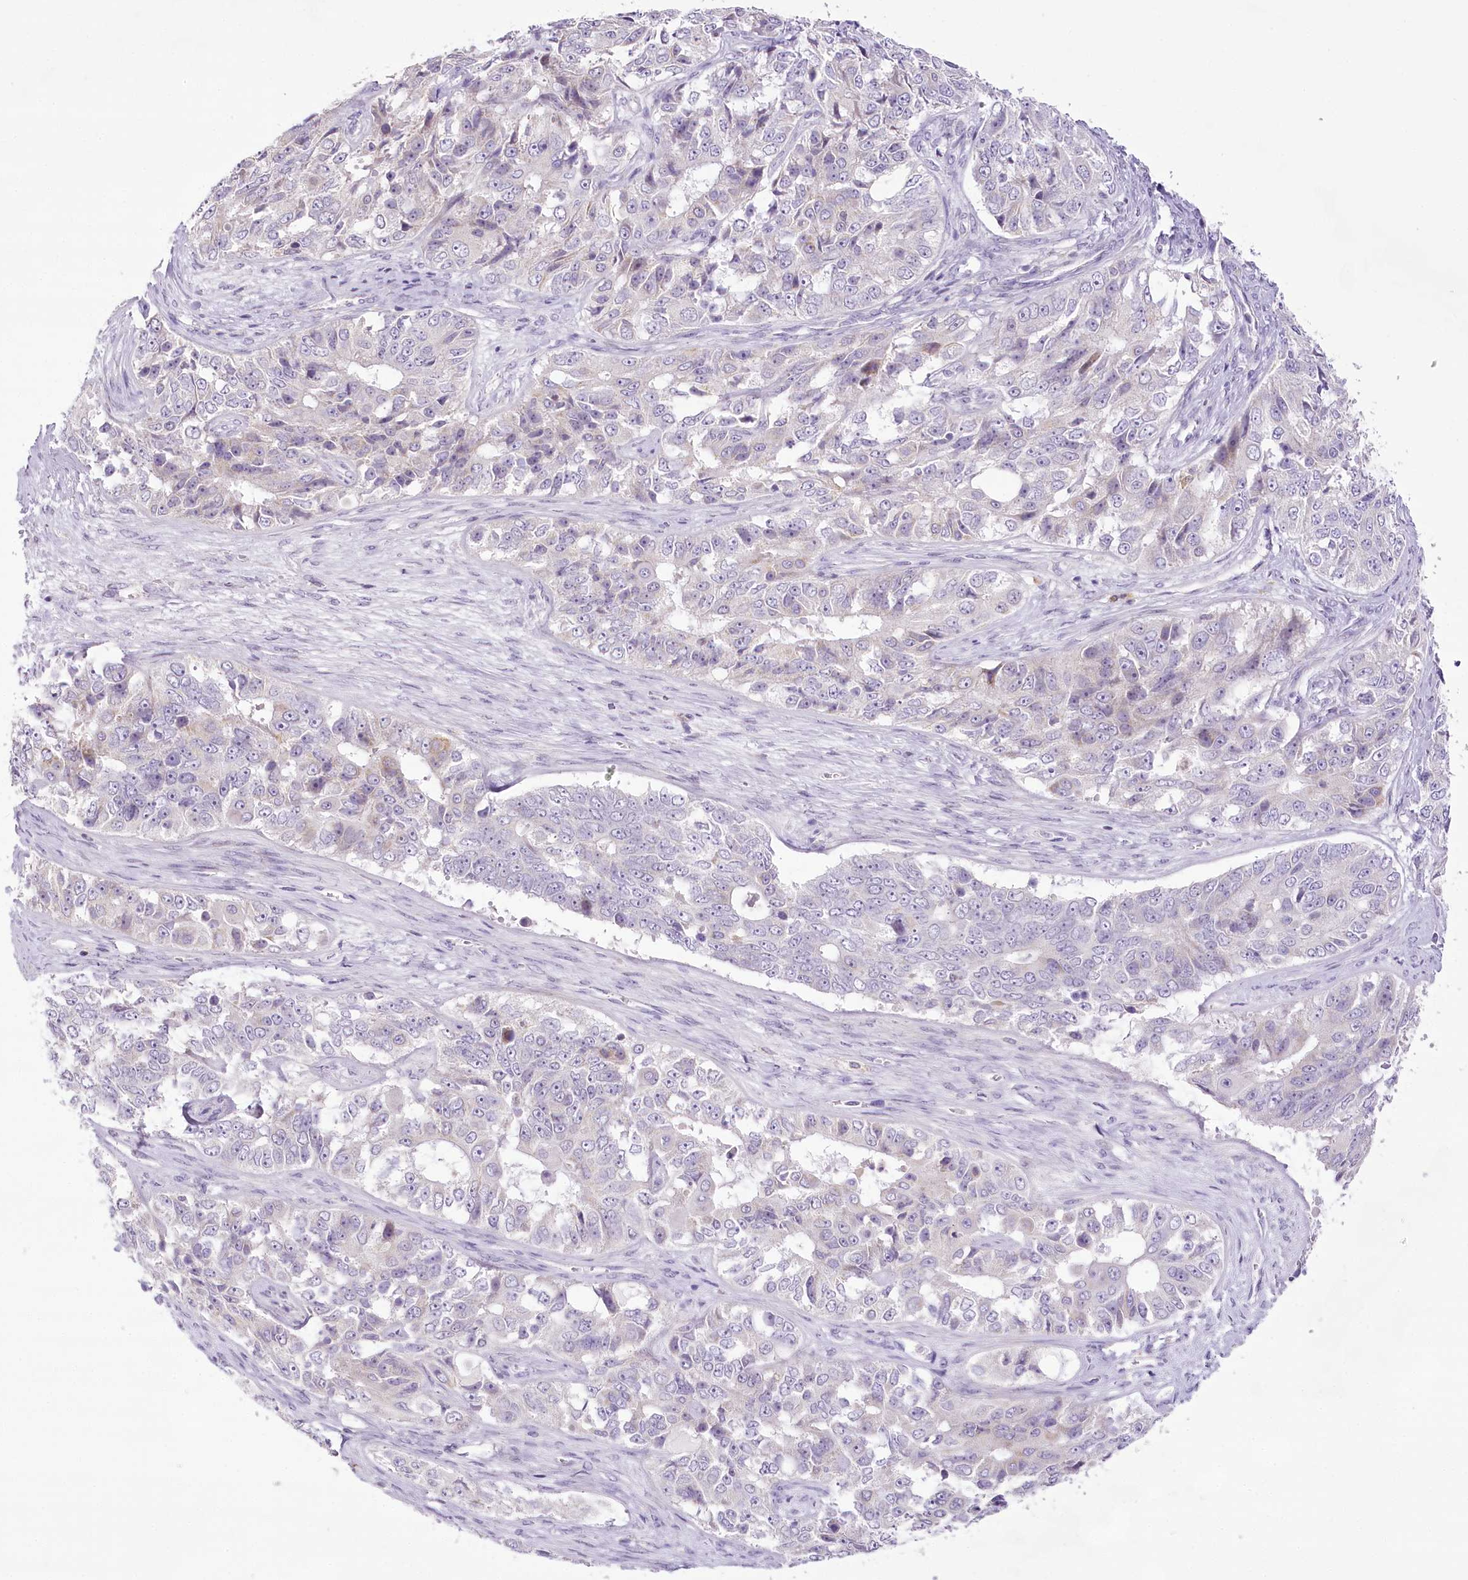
{"staining": {"intensity": "negative", "quantity": "none", "location": "none"}, "tissue": "ovarian cancer", "cell_type": "Tumor cells", "image_type": "cancer", "snomed": [{"axis": "morphology", "description": "Carcinoma, endometroid"}, {"axis": "topography", "description": "Ovary"}], "caption": "Immunohistochemistry of ovarian cancer displays no positivity in tumor cells.", "gene": "CCDC30", "patient": {"sex": "female", "age": 51}}